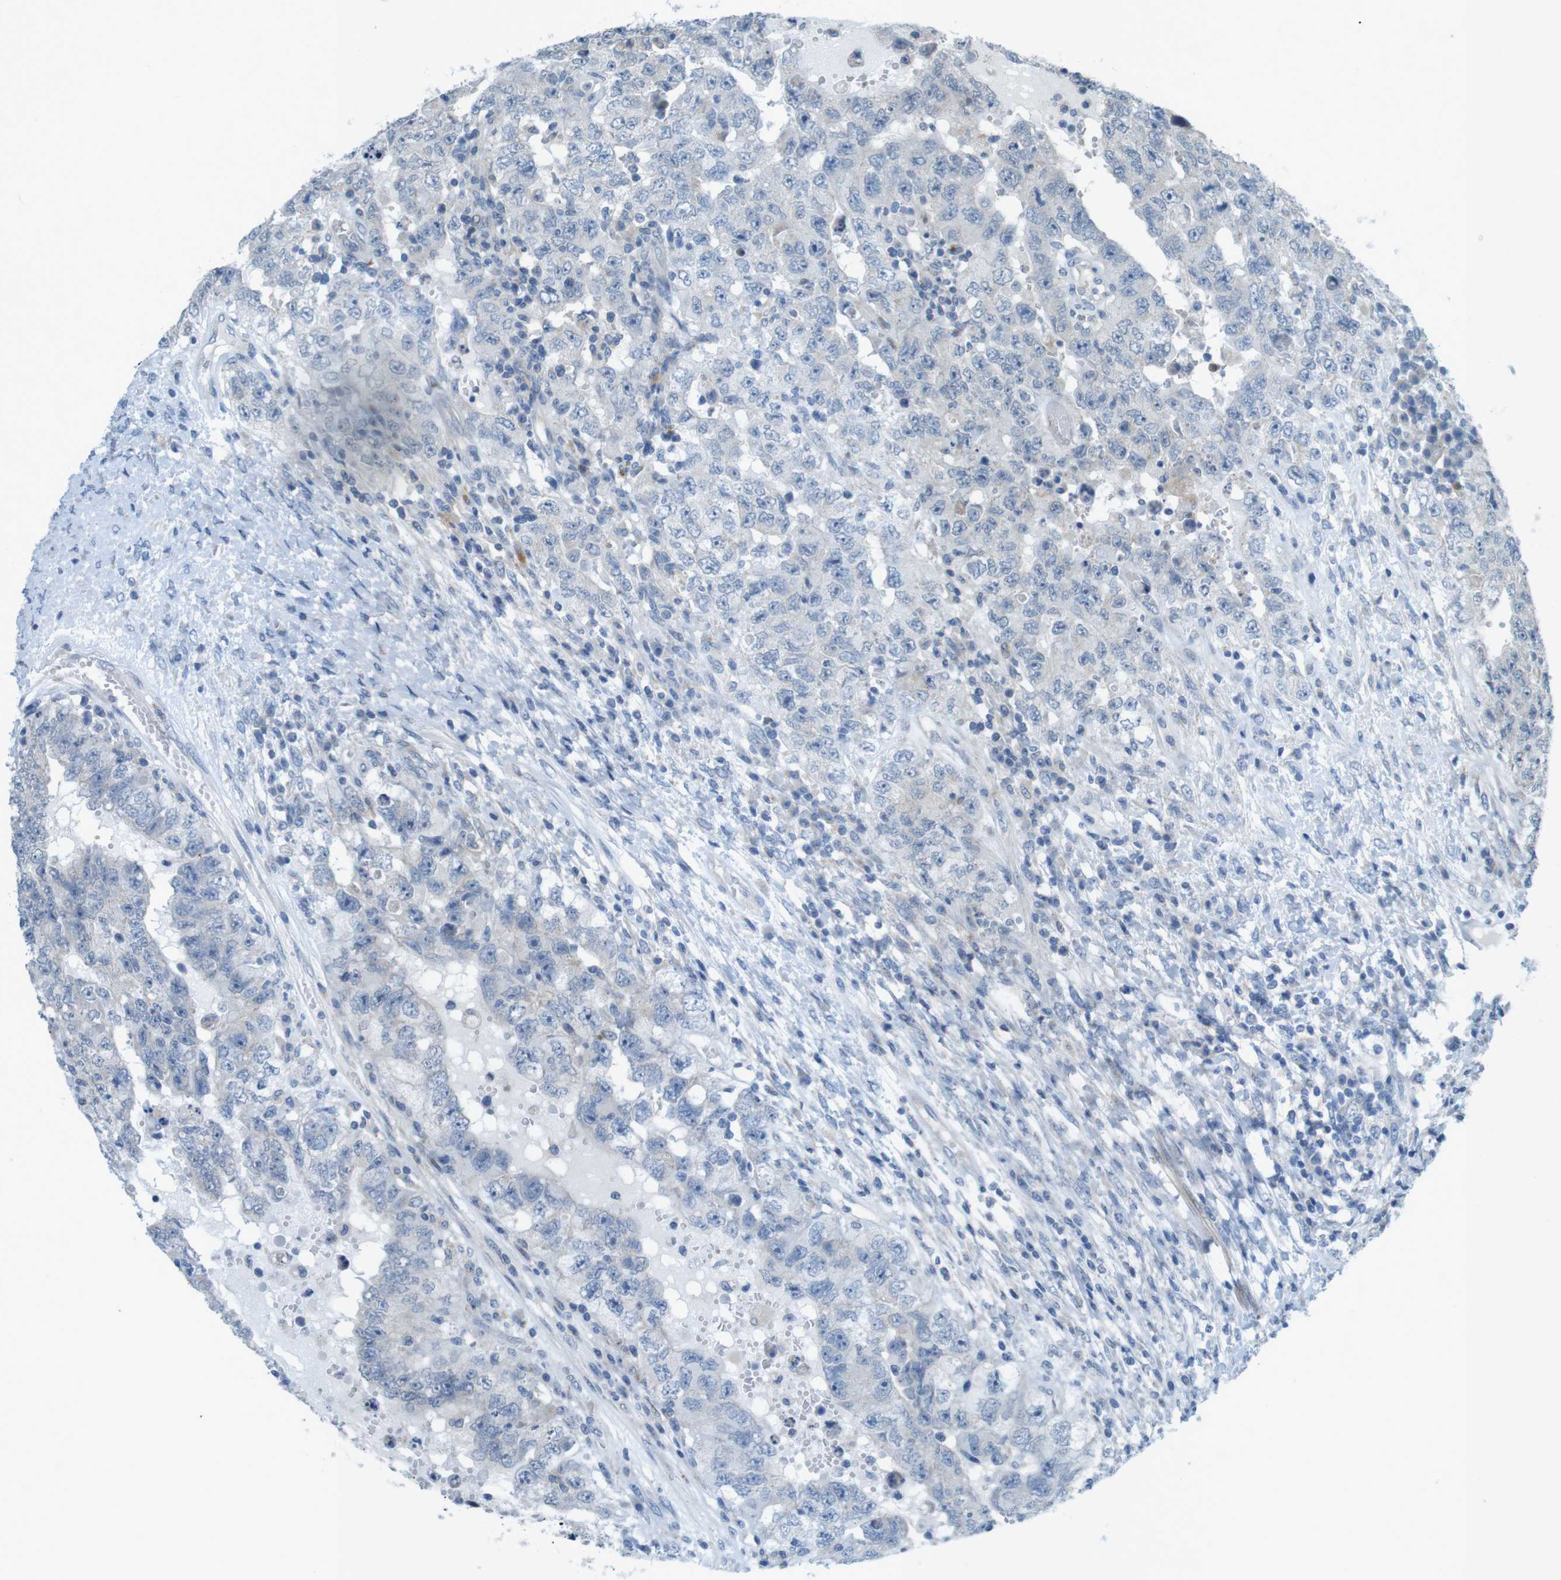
{"staining": {"intensity": "negative", "quantity": "none", "location": "none"}, "tissue": "testis cancer", "cell_type": "Tumor cells", "image_type": "cancer", "snomed": [{"axis": "morphology", "description": "Carcinoma, Embryonal, NOS"}, {"axis": "topography", "description": "Testis"}], "caption": "This image is of testis cancer (embryonal carcinoma) stained with IHC to label a protein in brown with the nuclei are counter-stained blue. There is no staining in tumor cells.", "gene": "TYW1", "patient": {"sex": "male", "age": 26}}